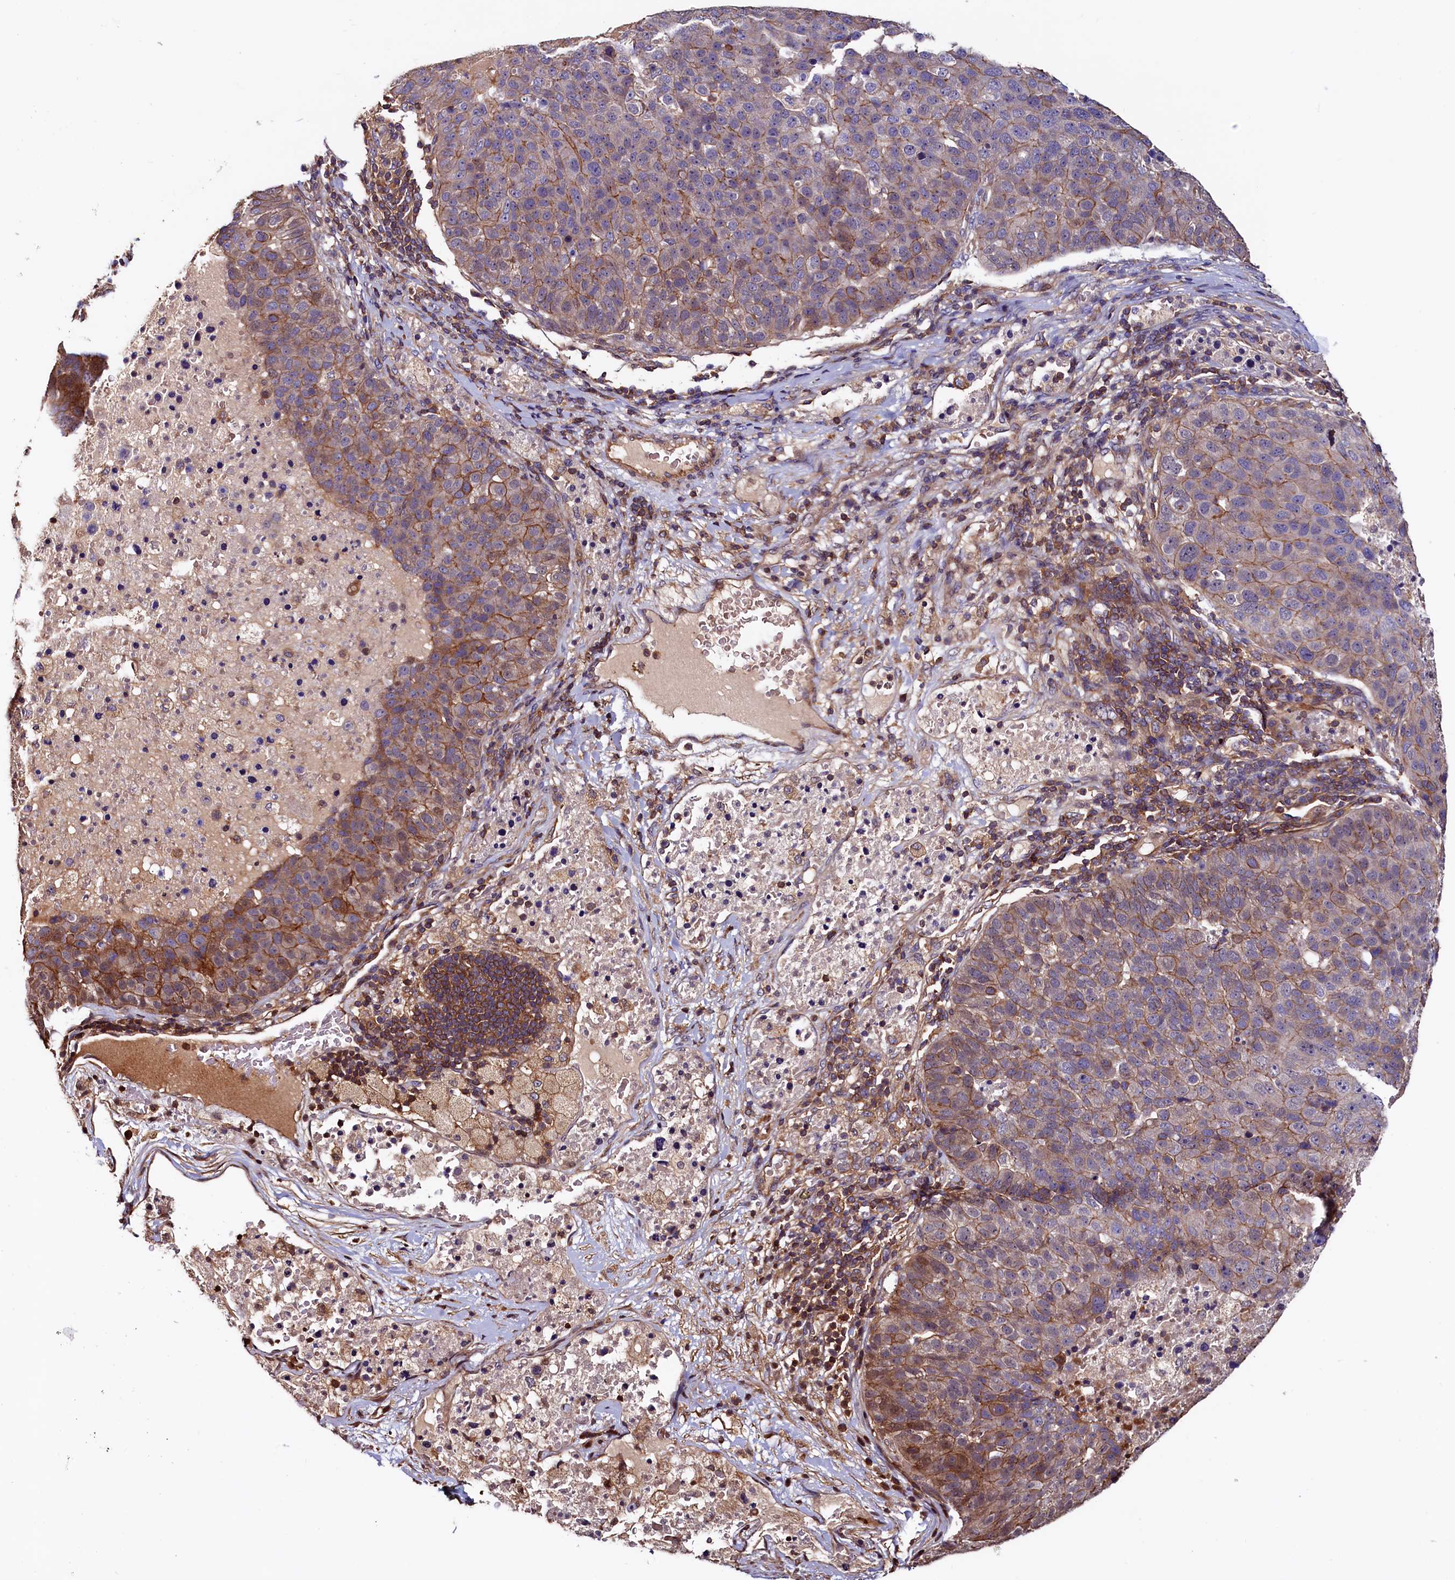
{"staining": {"intensity": "moderate", "quantity": "25%-75%", "location": "cytoplasmic/membranous"}, "tissue": "pancreatic cancer", "cell_type": "Tumor cells", "image_type": "cancer", "snomed": [{"axis": "morphology", "description": "Adenocarcinoma, NOS"}, {"axis": "topography", "description": "Pancreas"}], "caption": "An IHC photomicrograph of tumor tissue is shown. Protein staining in brown highlights moderate cytoplasmic/membranous positivity in pancreatic adenocarcinoma within tumor cells.", "gene": "DUOXA1", "patient": {"sex": "female", "age": 61}}